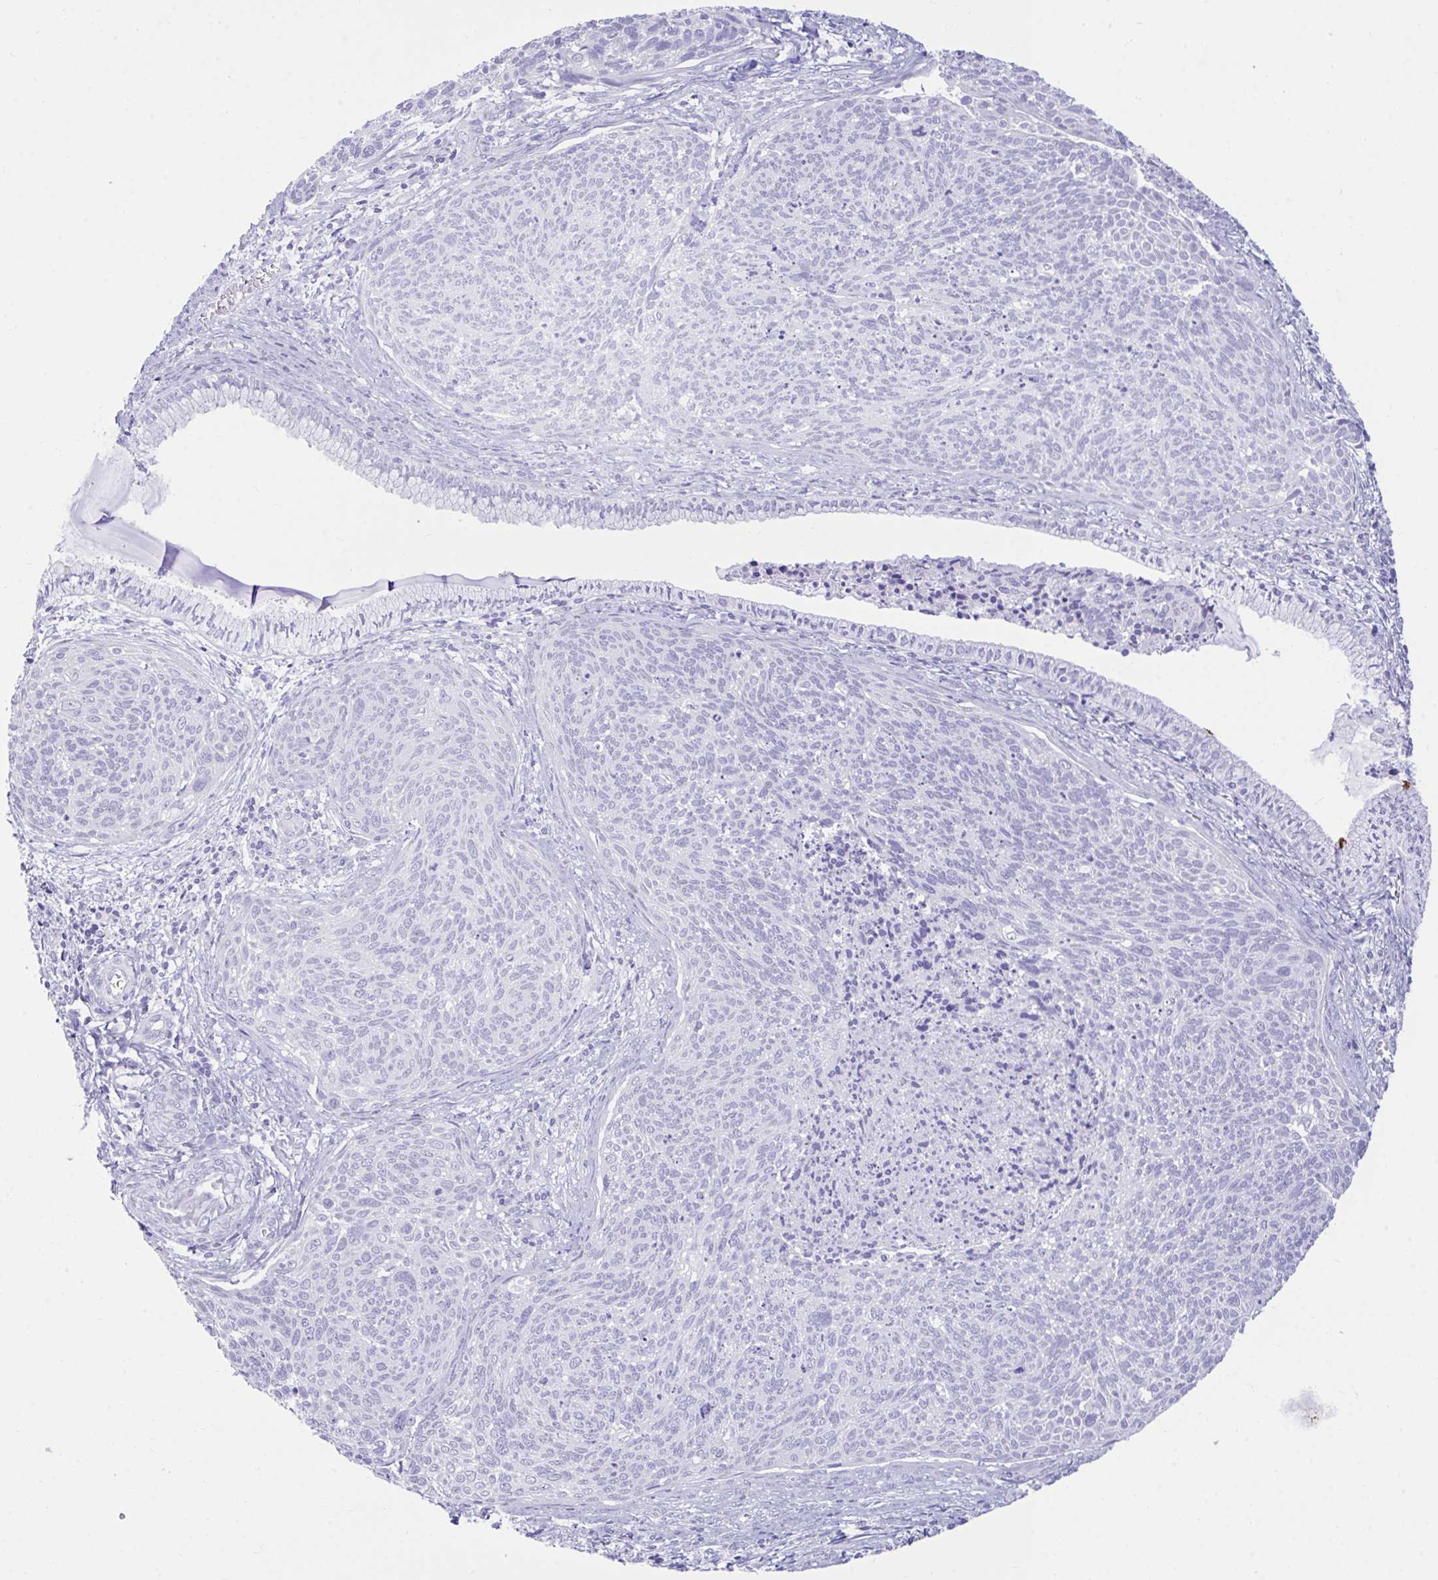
{"staining": {"intensity": "negative", "quantity": "none", "location": "none"}, "tissue": "cervical cancer", "cell_type": "Tumor cells", "image_type": "cancer", "snomed": [{"axis": "morphology", "description": "Squamous cell carcinoma, NOS"}, {"axis": "topography", "description": "Cervix"}], "caption": "An immunohistochemistry micrograph of cervical cancer (squamous cell carcinoma) is shown. There is no staining in tumor cells of cervical cancer (squamous cell carcinoma).", "gene": "PLEKHH1", "patient": {"sex": "female", "age": 49}}